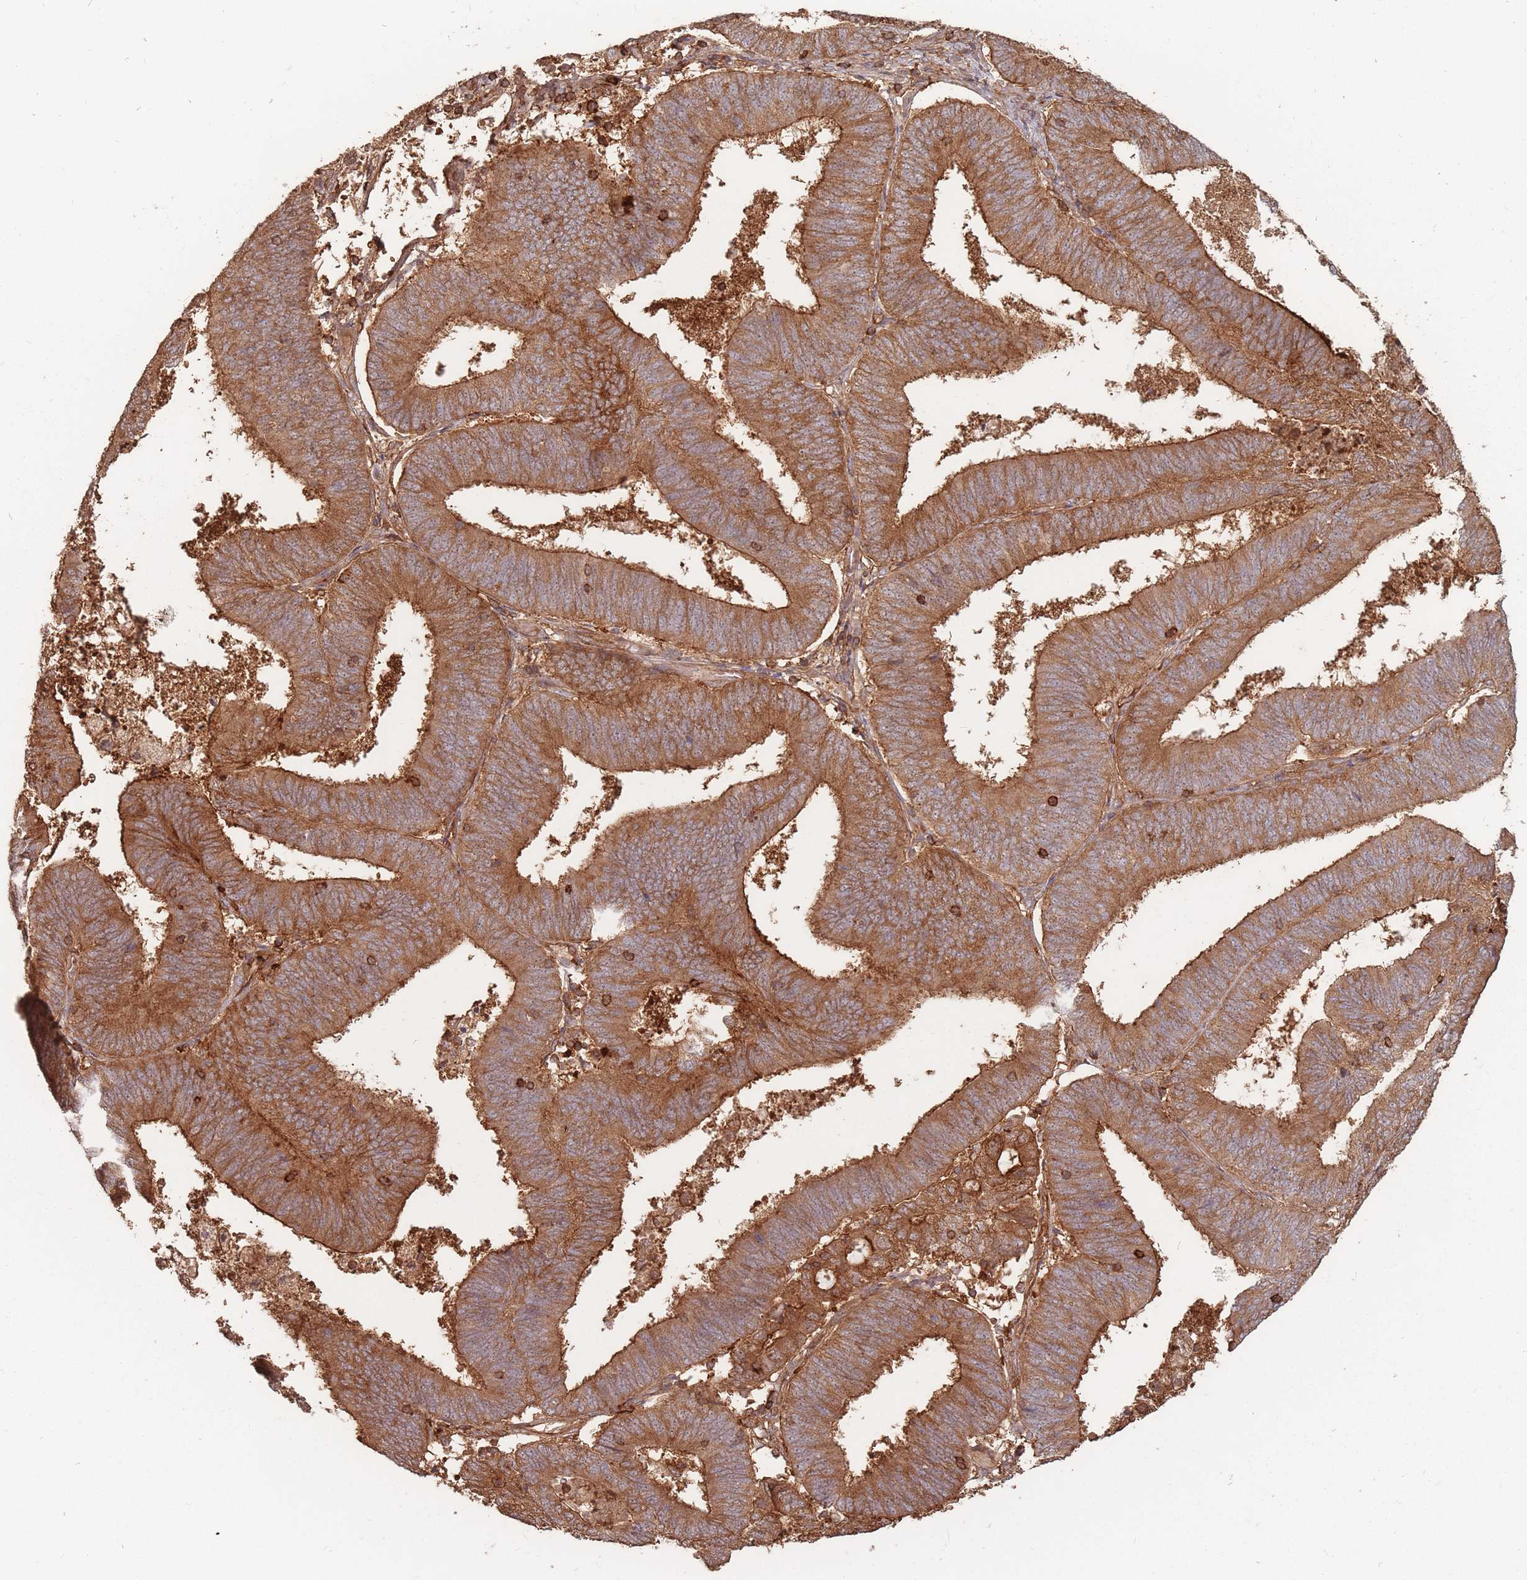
{"staining": {"intensity": "strong", "quantity": ">75%", "location": "cytoplasmic/membranous"}, "tissue": "endometrial cancer", "cell_type": "Tumor cells", "image_type": "cancer", "snomed": [{"axis": "morphology", "description": "Adenocarcinoma, NOS"}, {"axis": "topography", "description": "Endometrium"}], "caption": "Endometrial adenocarcinoma stained for a protein (brown) reveals strong cytoplasmic/membranous positive staining in approximately >75% of tumor cells.", "gene": "PLS3", "patient": {"sex": "female", "age": 70}}